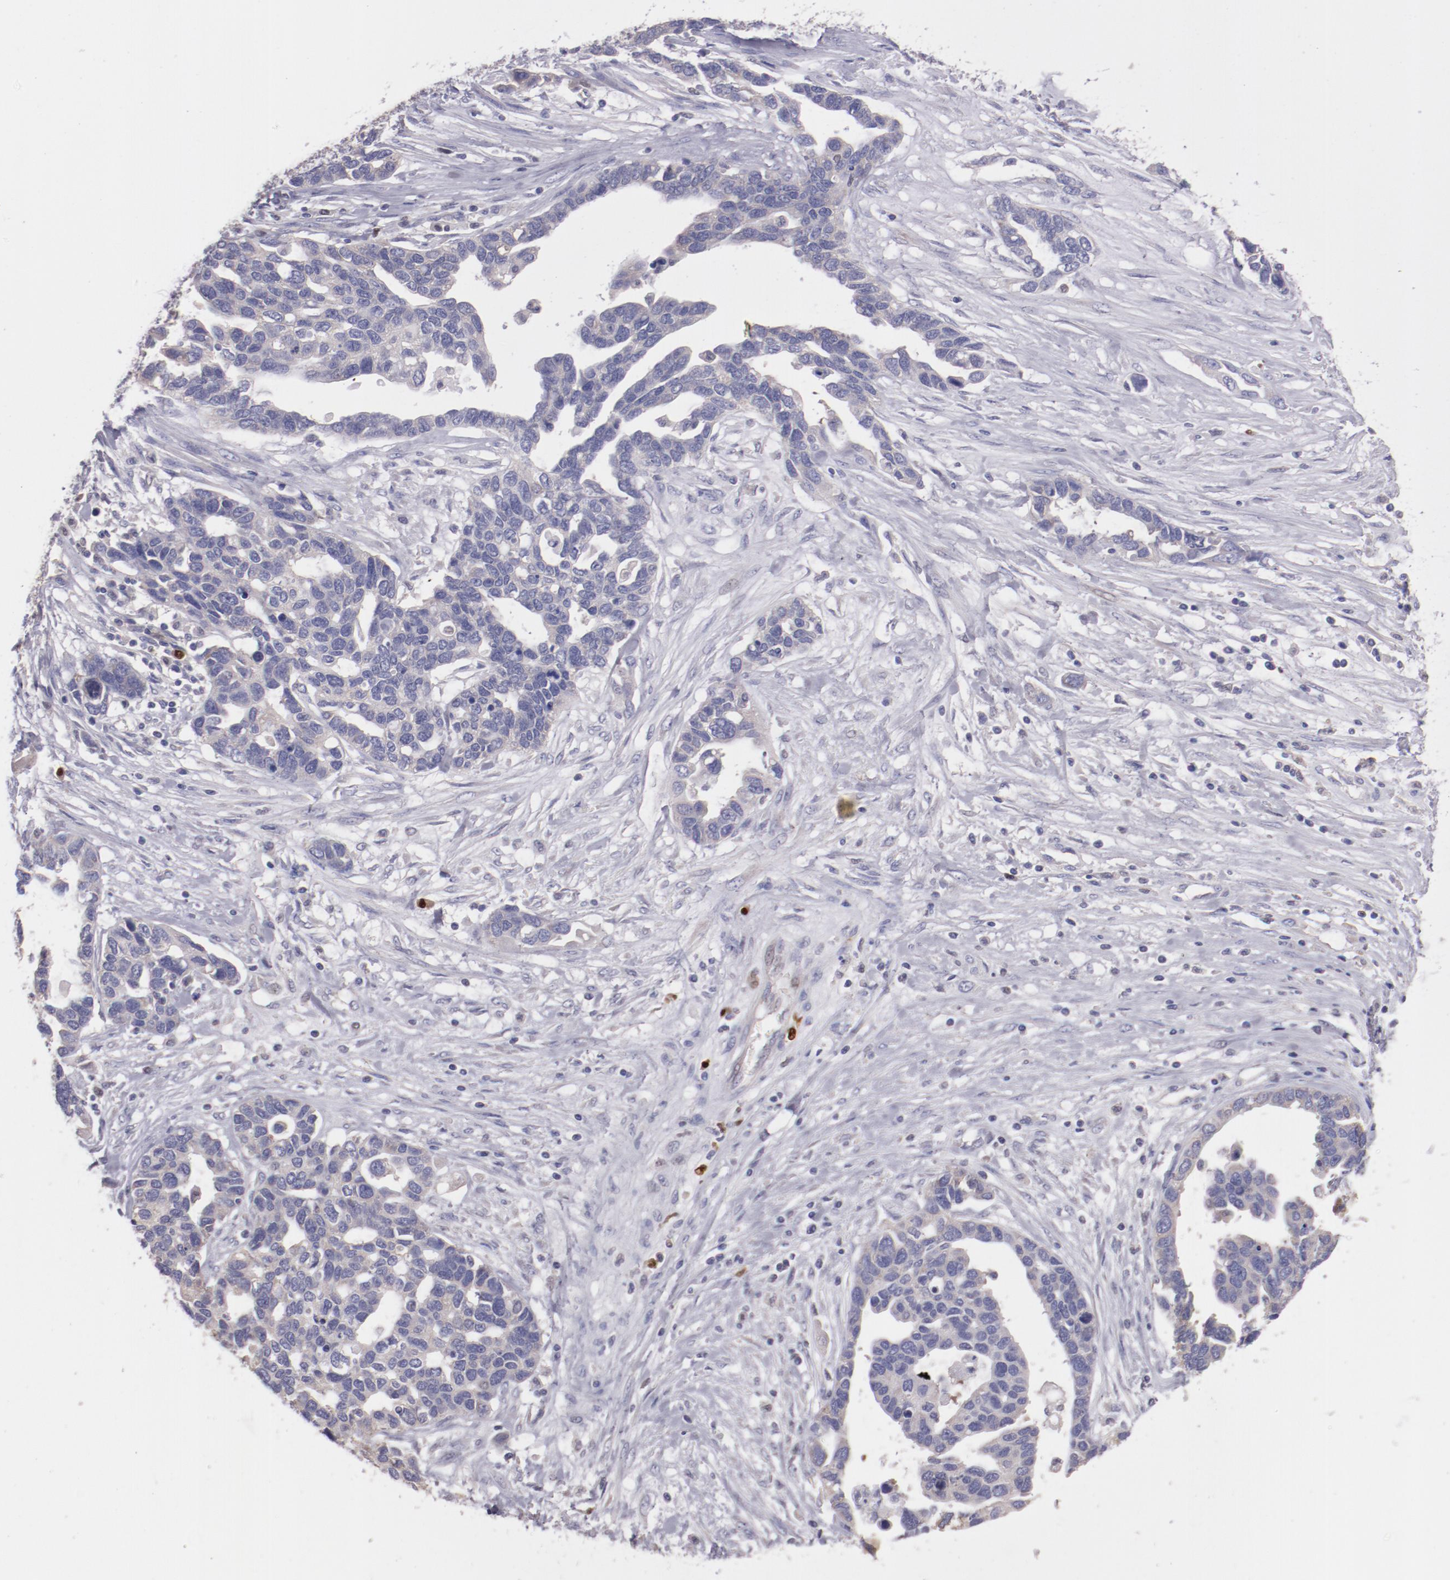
{"staining": {"intensity": "negative", "quantity": "none", "location": "none"}, "tissue": "ovarian cancer", "cell_type": "Tumor cells", "image_type": "cancer", "snomed": [{"axis": "morphology", "description": "Cystadenocarcinoma, serous, NOS"}, {"axis": "topography", "description": "Ovary"}], "caption": "Immunohistochemistry photomicrograph of neoplastic tissue: serous cystadenocarcinoma (ovarian) stained with DAB shows no significant protein staining in tumor cells. The staining was performed using DAB (3,3'-diaminobenzidine) to visualize the protein expression in brown, while the nuclei were stained in blue with hematoxylin (Magnification: 20x).", "gene": "IRF8", "patient": {"sex": "female", "age": 54}}